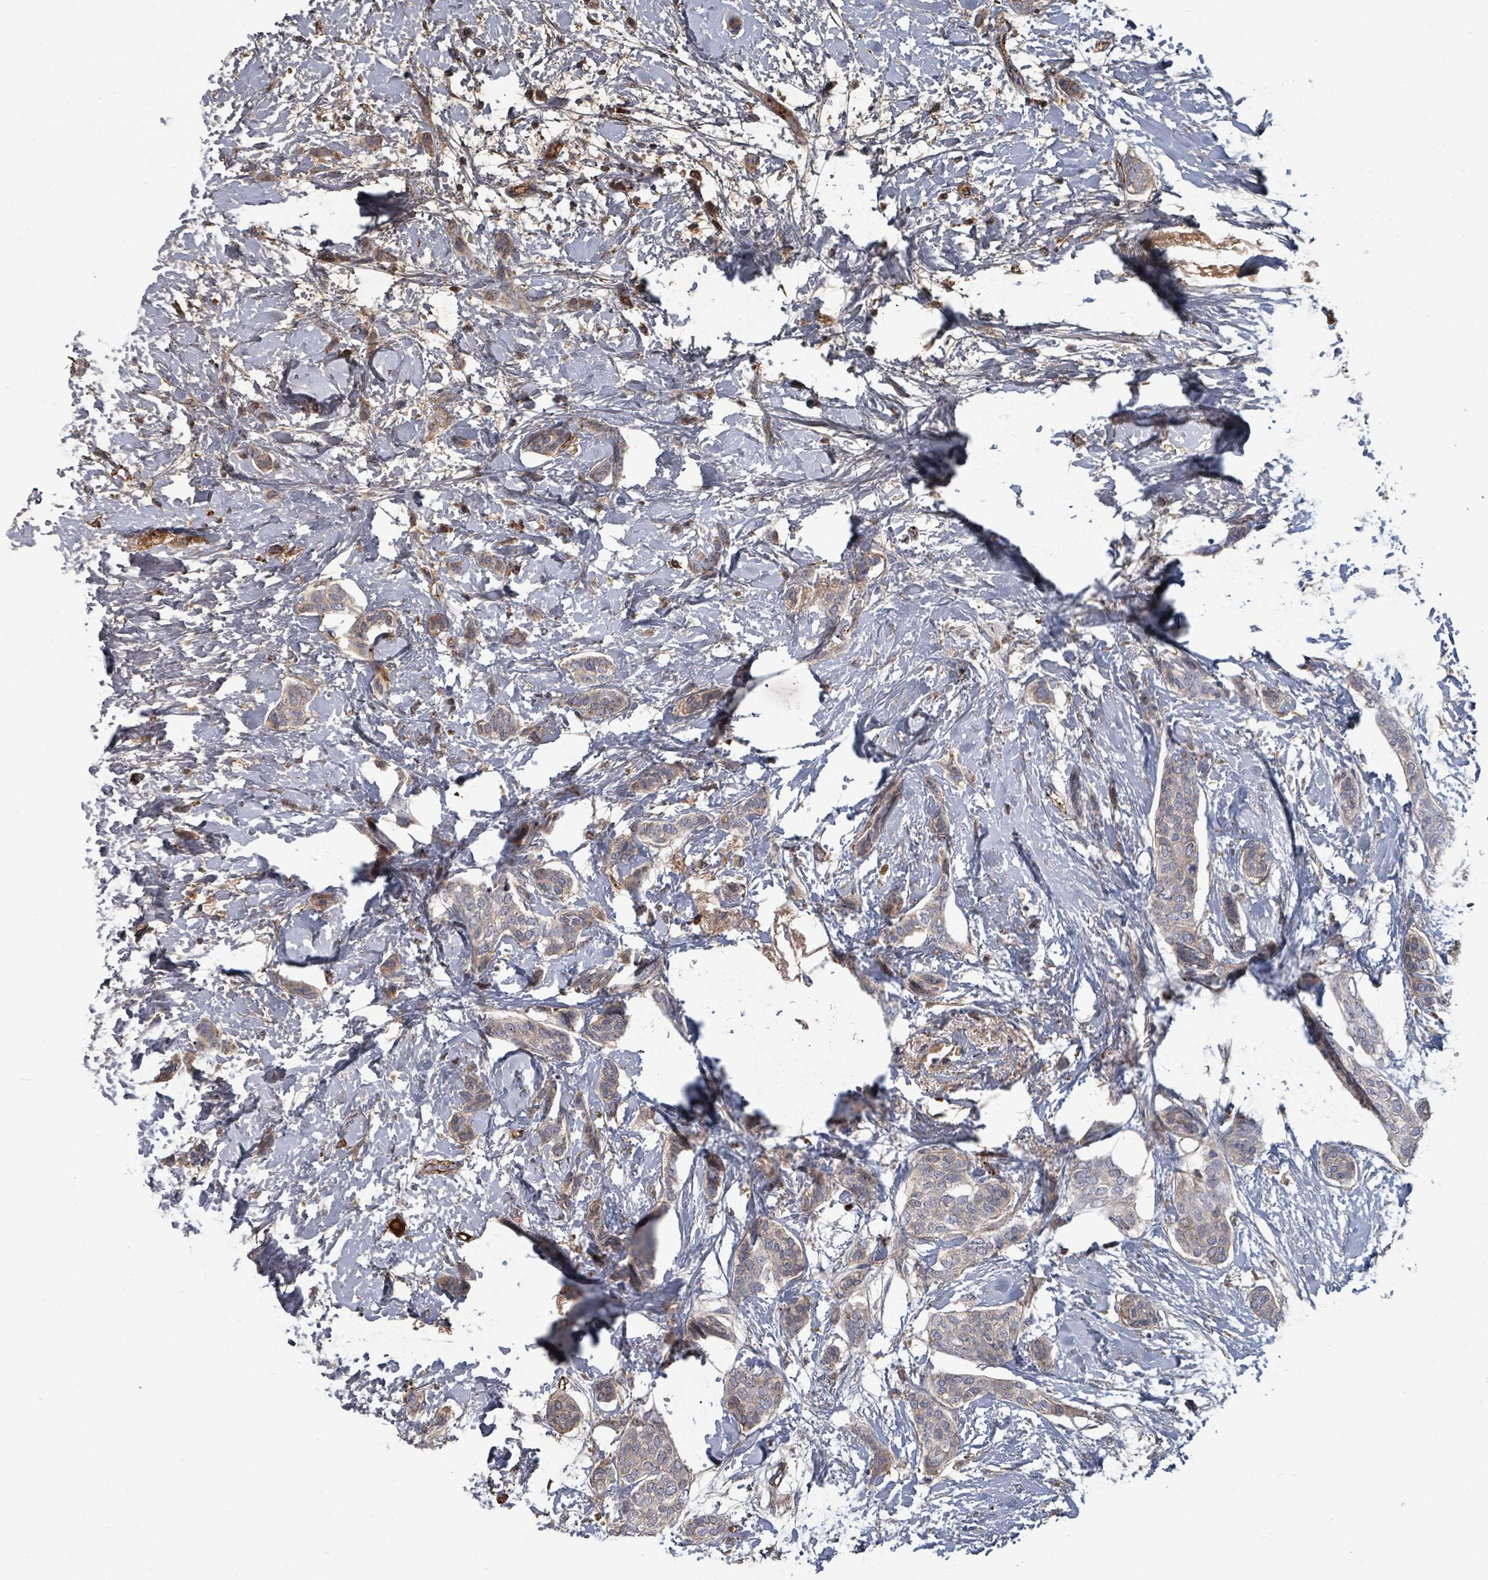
{"staining": {"intensity": "weak", "quantity": ">75%", "location": "cytoplasmic/membranous"}, "tissue": "breast cancer", "cell_type": "Tumor cells", "image_type": "cancer", "snomed": [{"axis": "morphology", "description": "Duct carcinoma"}, {"axis": "topography", "description": "Breast"}], "caption": "Breast cancer (infiltrating ductal carcinoma) tissue shows weak cytoplasmic/membranous expression in about >75% of tumor cells", "gene": "GABBR1", "patient": {"sex": "female", "age": 72}}